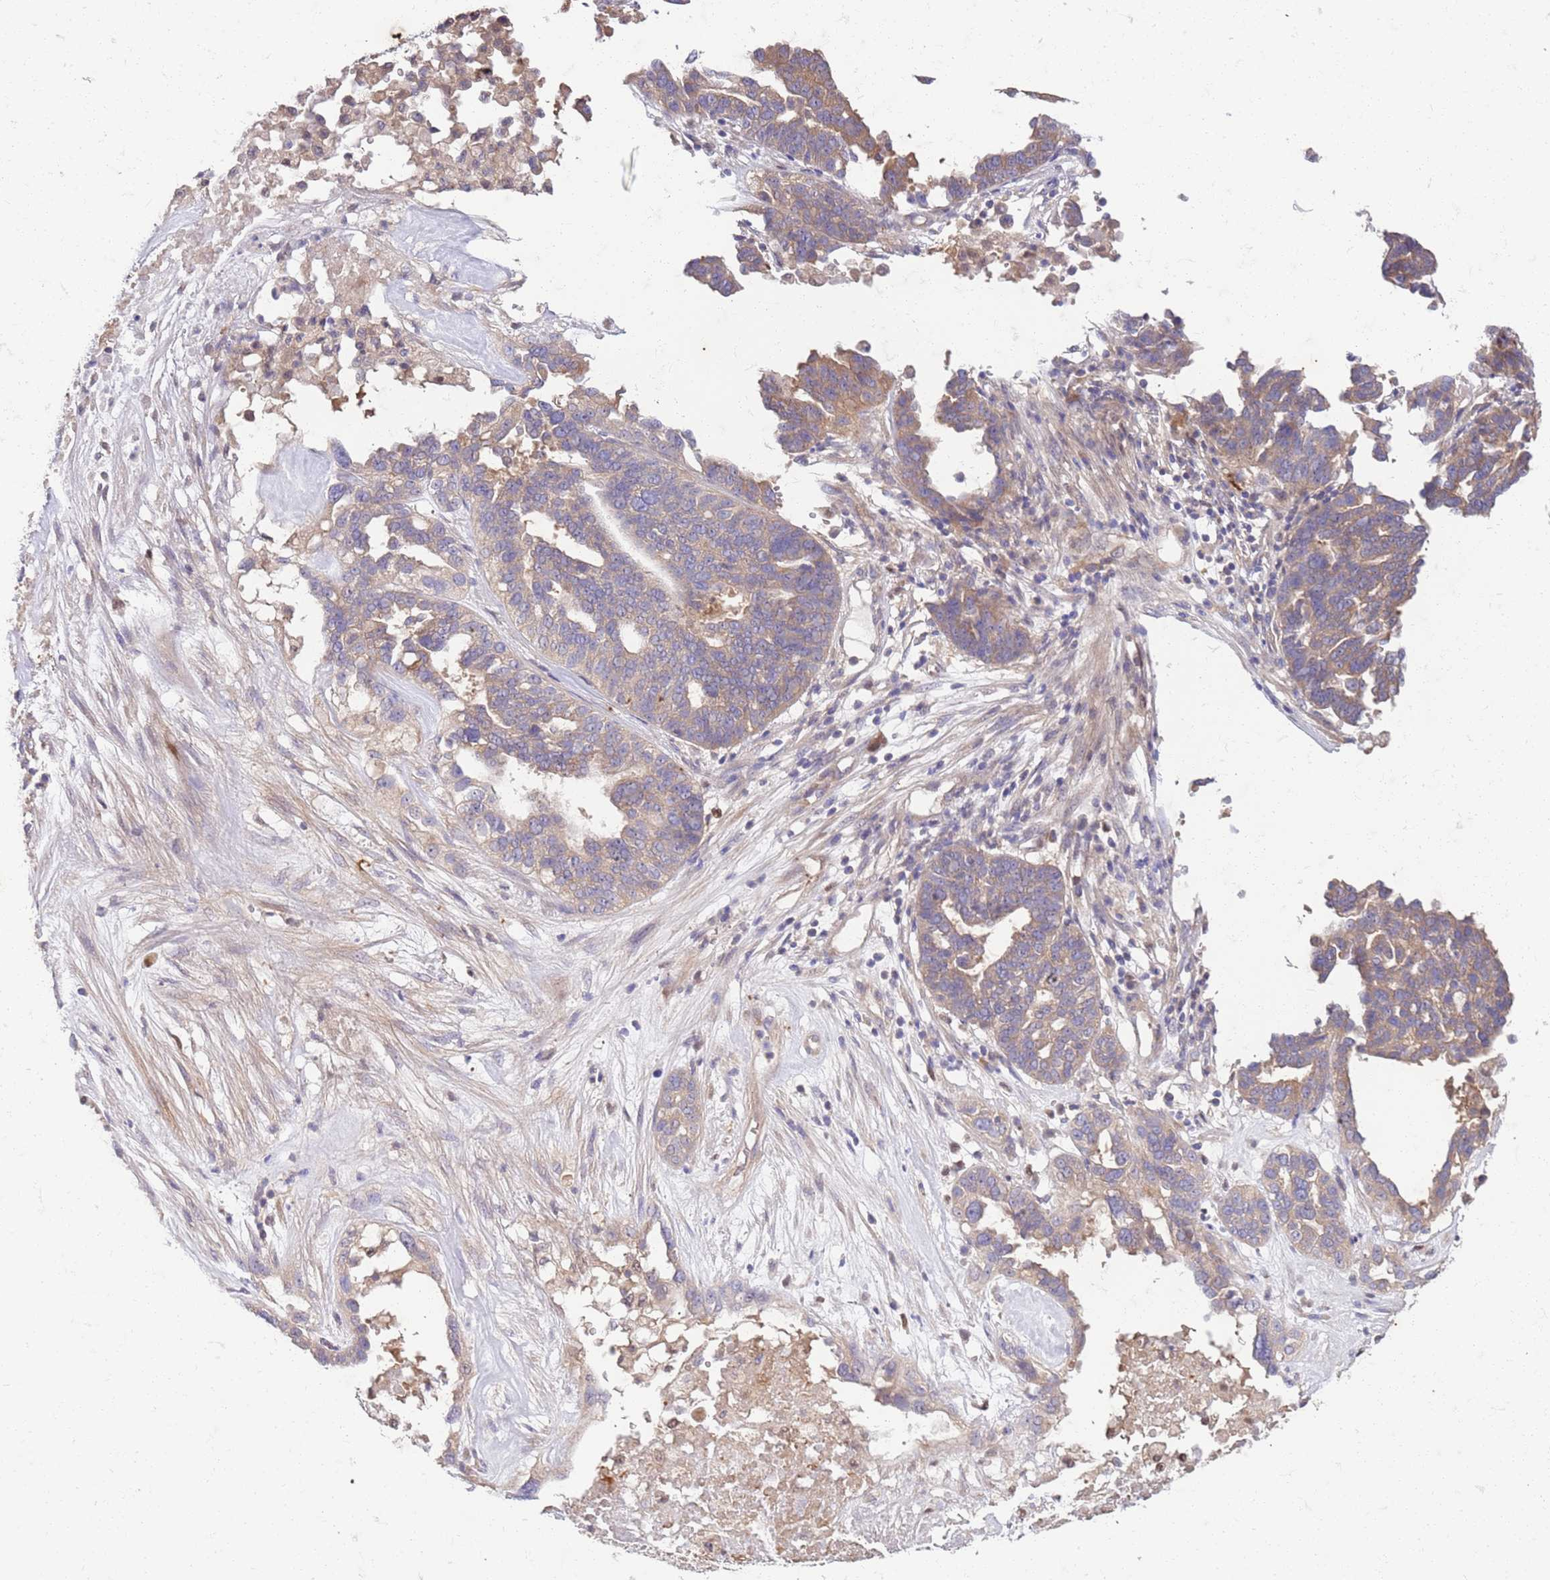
{"staining": {"intensity": "weak", "quantity": ">75%", "location": "cytoplasmic/membranous"}, "tissue": "ovarian cancer", "cell_type": "Tumor cells", "image_type": "cancer", "snomed": [{"axis": "morphology", "description": "Cystadenocarcinoma, serous, NOS"}, {"axis": "topography", "description": "Ovary"}], "caption": "Immunohistochemistry (IHC) (DAB (3,3'-diaminobenzidine)) staining of ovarian cancer reveals weak cytoplasmic/membranous protein staining in approximately >75% of tumor cells.", "gene": "OSBP", "patient": {"sex": "female", "age": 59}}